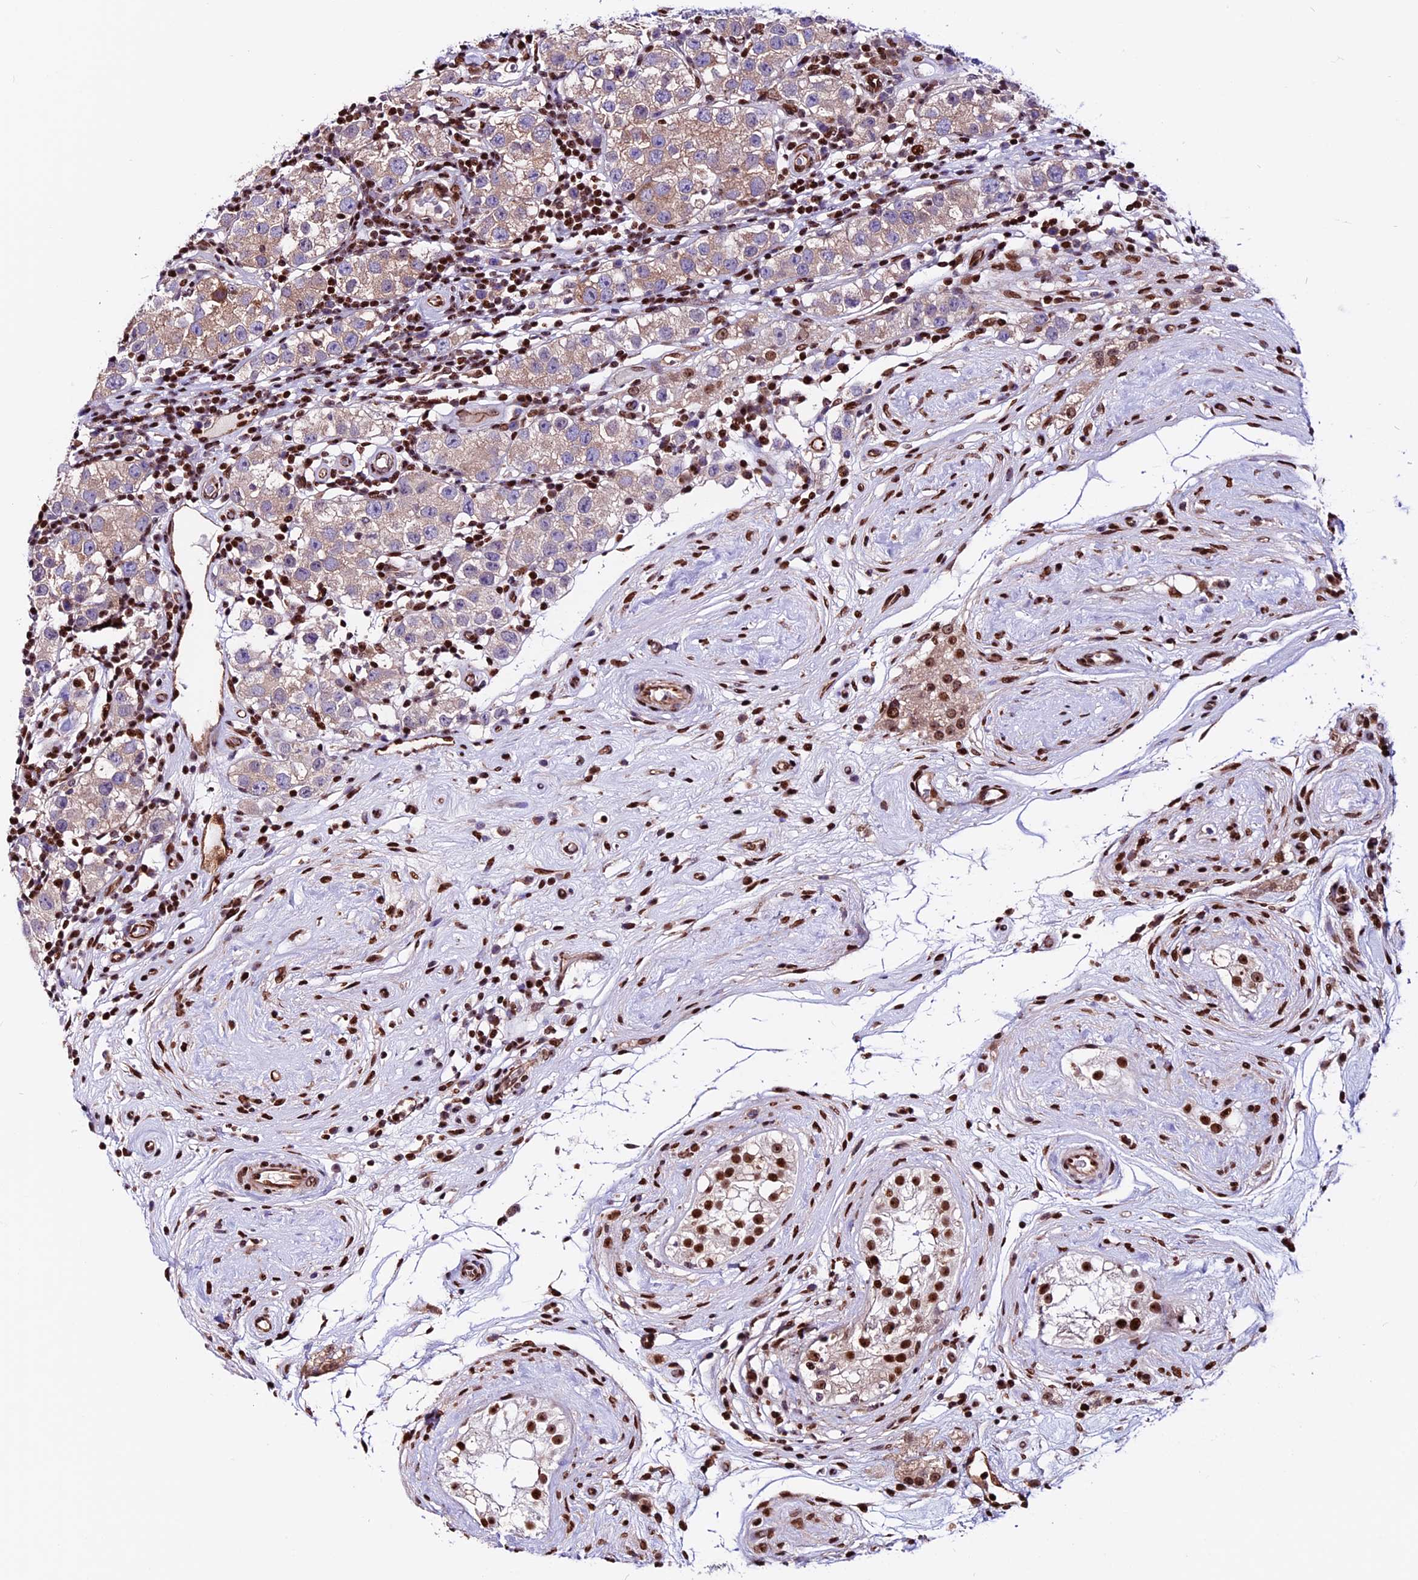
{"staining": {"intensity": "weak", "quantity": ">75%", "location": "cytoplasmic/membranous"}, "tissue": "testis cancer", "cell_type": "Tumor cells", "image_type": "cancer", "snomed": [{"axis": "morphology", "description": "Seminoma, NOS"}, {"axis": "topography", "description": "Testis"}], "caption": "Protein staining of testis cancer tissue reveals weak cytoplasmic/membranous staining in approximately >75% of tumor cells.", "gene": "RINL", "patient": {"sex": "male", "age": 34}}